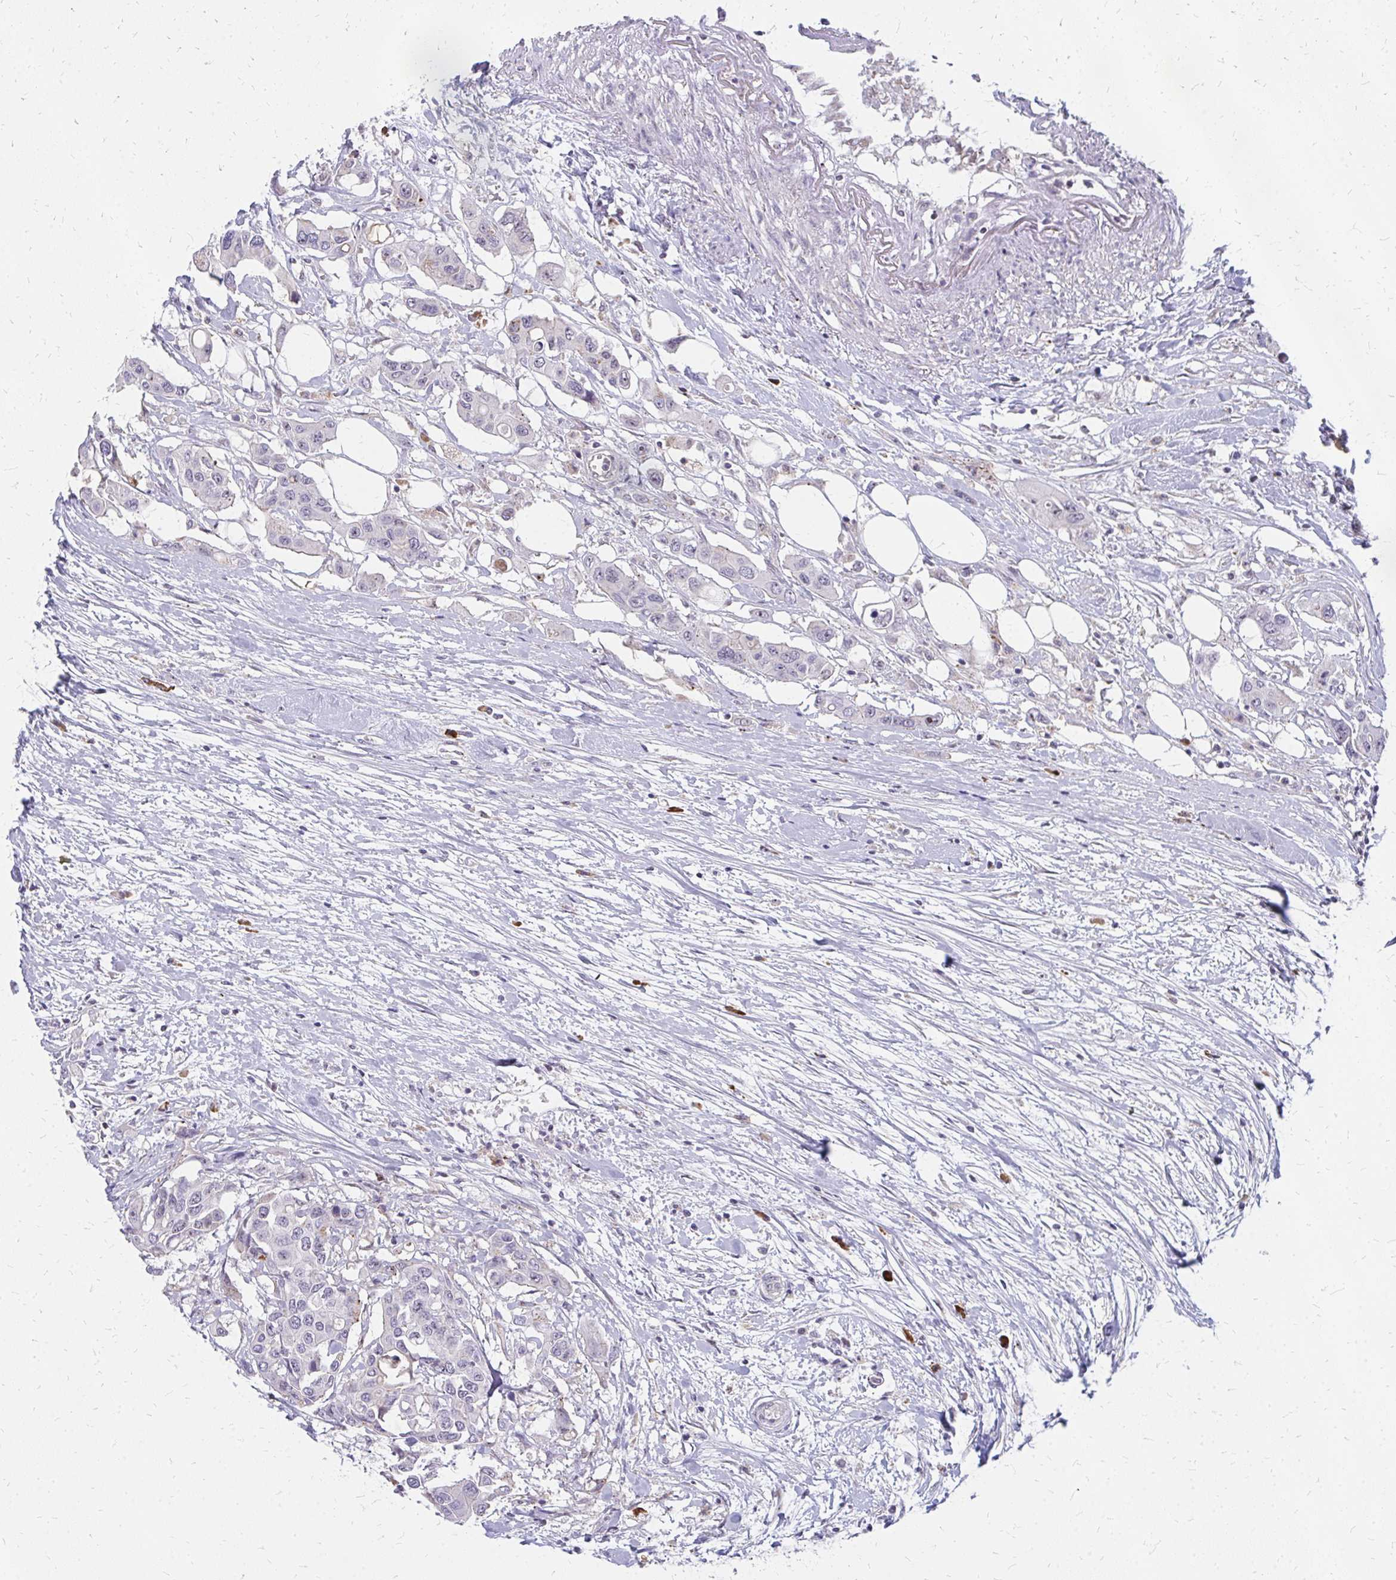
{"staining": {"intensity": "negative", "quantity": "none", "location": "none"}, "tissue": "colorectal cancer", "cell_type": "Tumor cells", "image_type": "cancer", "snomed": [{"axis": "morphology", "description": "Adenocarcinoma, NOS"}, {"axis": "topography", "description": "Colon"}], "caption": "Human colorectal cancer (adenocarcinoma) stained for a protein using immunohistochemistry (IHC) reveals no staining in tumor cells.", "gene": "FAM9A", "patient": {"sex": "male", "age": 77}}